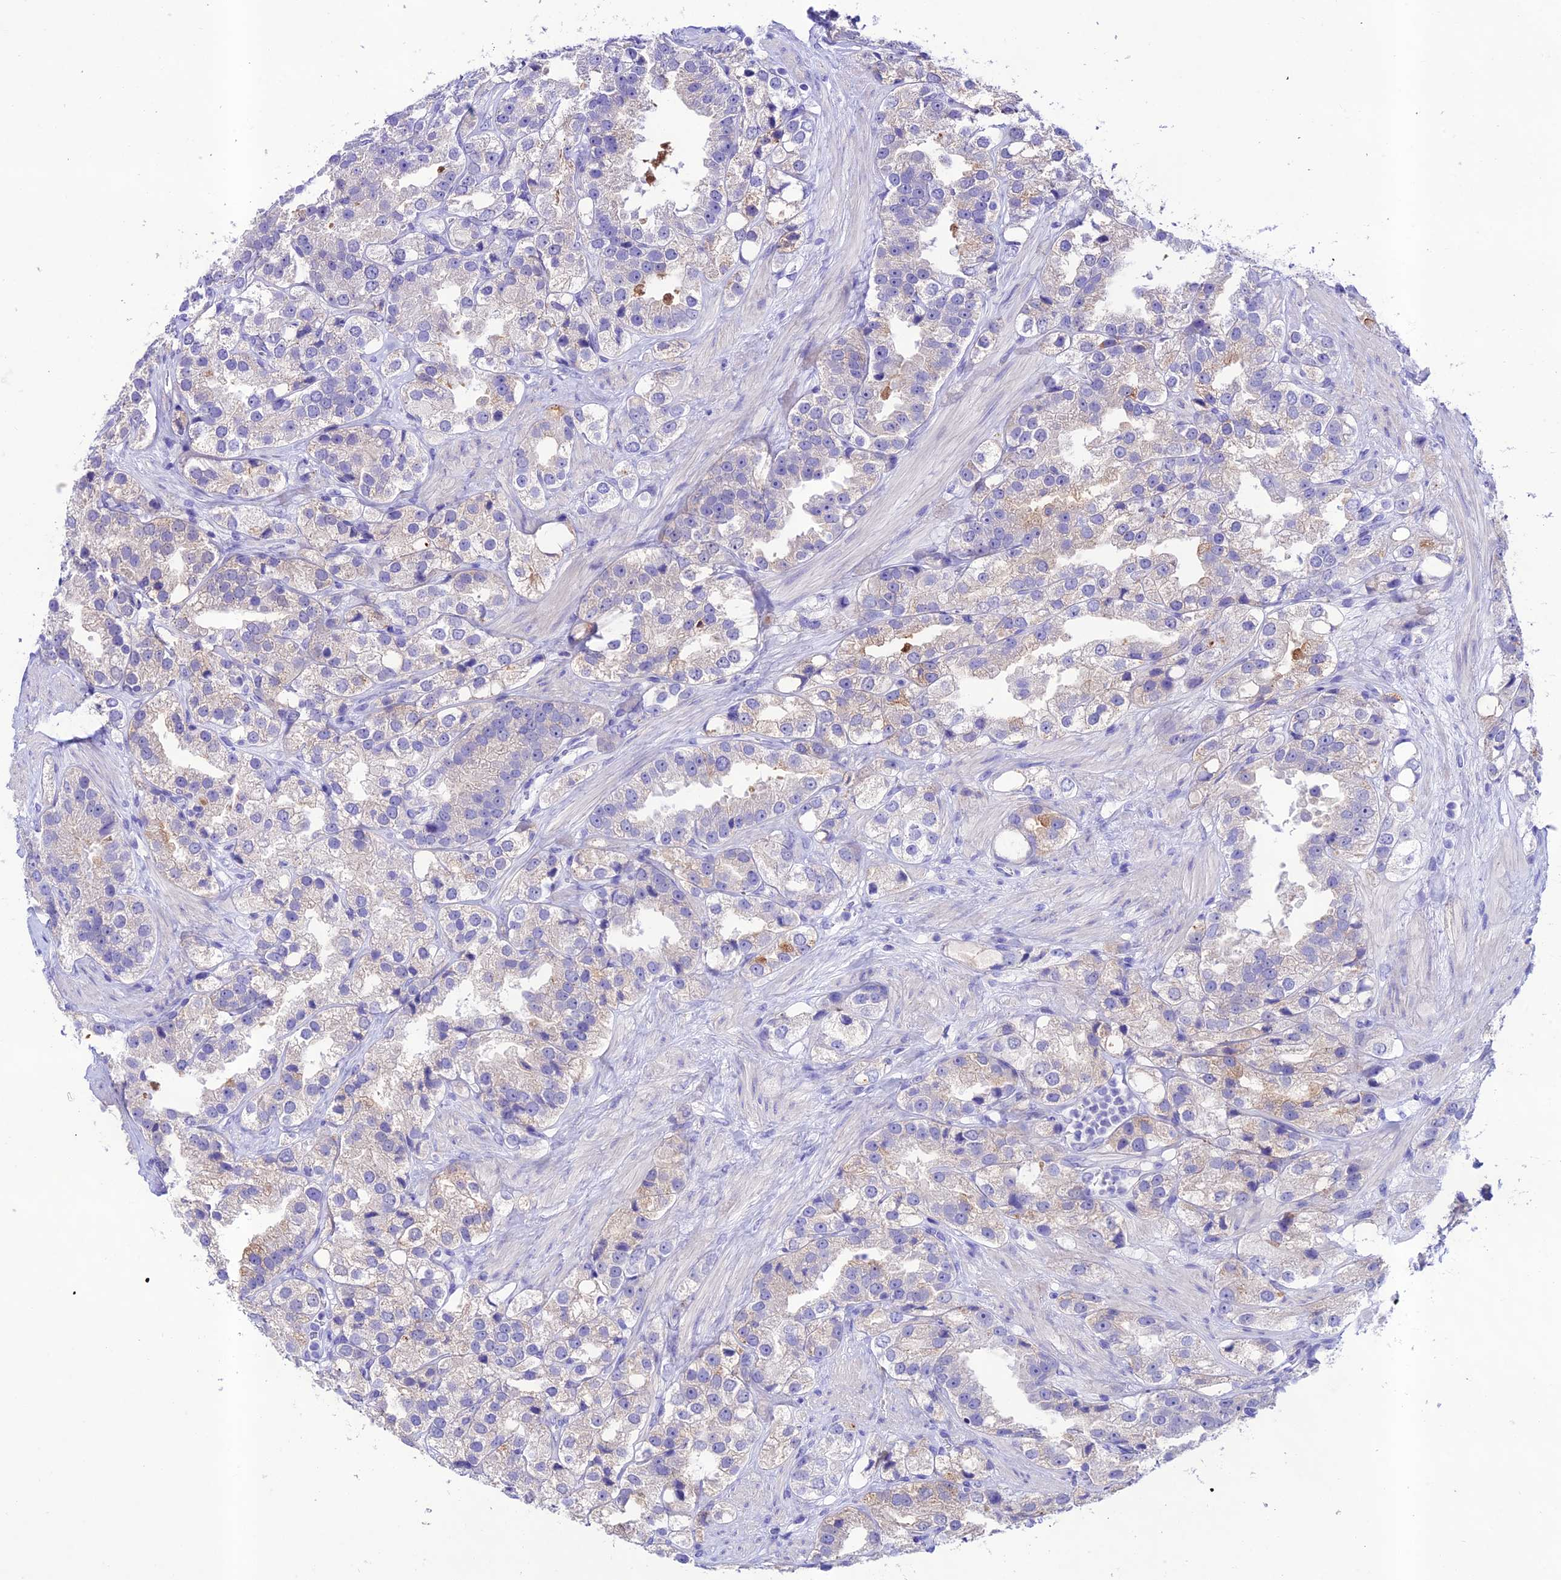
{"staining": {"intensity": "negative", "quantity": "none", "location": "none"}, "tissue": "prostate cancer", "cell_type": "Tumor cells", "image_type": "cancer", "snomed": [{"axis": "morphology", "description": "Adenocarcinoma, NOS"}, {"axis": "topography", "description": "Prostate"}], "caption": "Image shows no protein staining in tumor cells of adenocarcinoma (prostate) tissue. (Brightfield microscopy of DAB (3,3'-diaminobenzidine) immunohistochemistry at high magnification).", "gene": "NLRP6", "patient": {"sex": "male", "age": 79}}